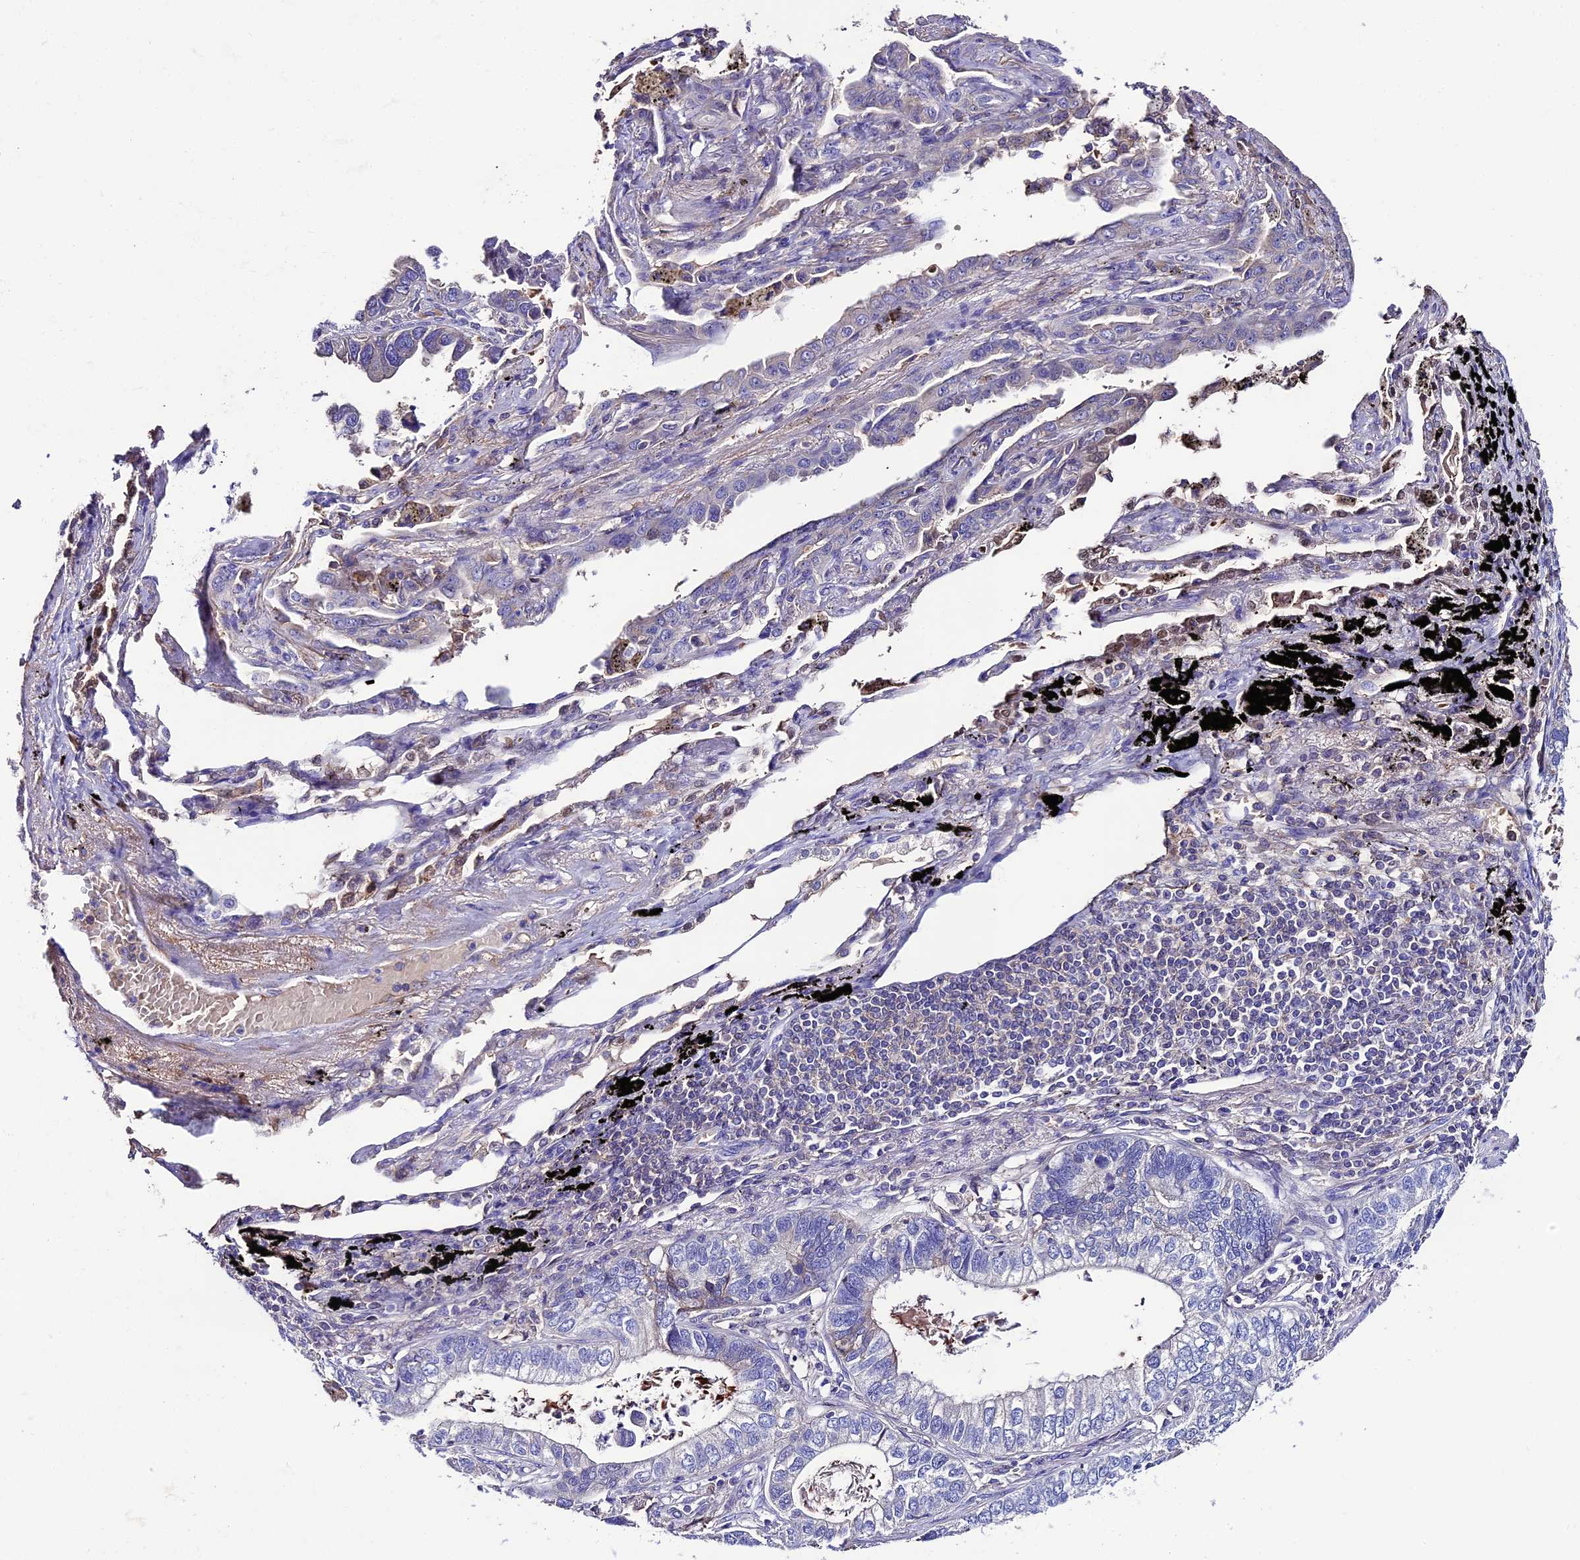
{"staining": {"intensity": "moderate", "quantity": "<25%", "location": "cytoplasmic/membranous"}, "tissue": "lung cancer", "cell_type": "Tumor cells", "image_type": "cancer", "snomed": [{"axis": "morphology", "description": "Adenocarcinoma, NOS"}, {"axis": "topography", "description": "Lung"}], "caption": "This photomicrograph shows immunohistochemistry staining of lung cancer (adenocarcinoma), with low moderate cytoplasmic/membranous staining in approximately <25% of tumor cells.", "gene": "TCP11L2", "patient": {"sex": "male", "age": 67}}